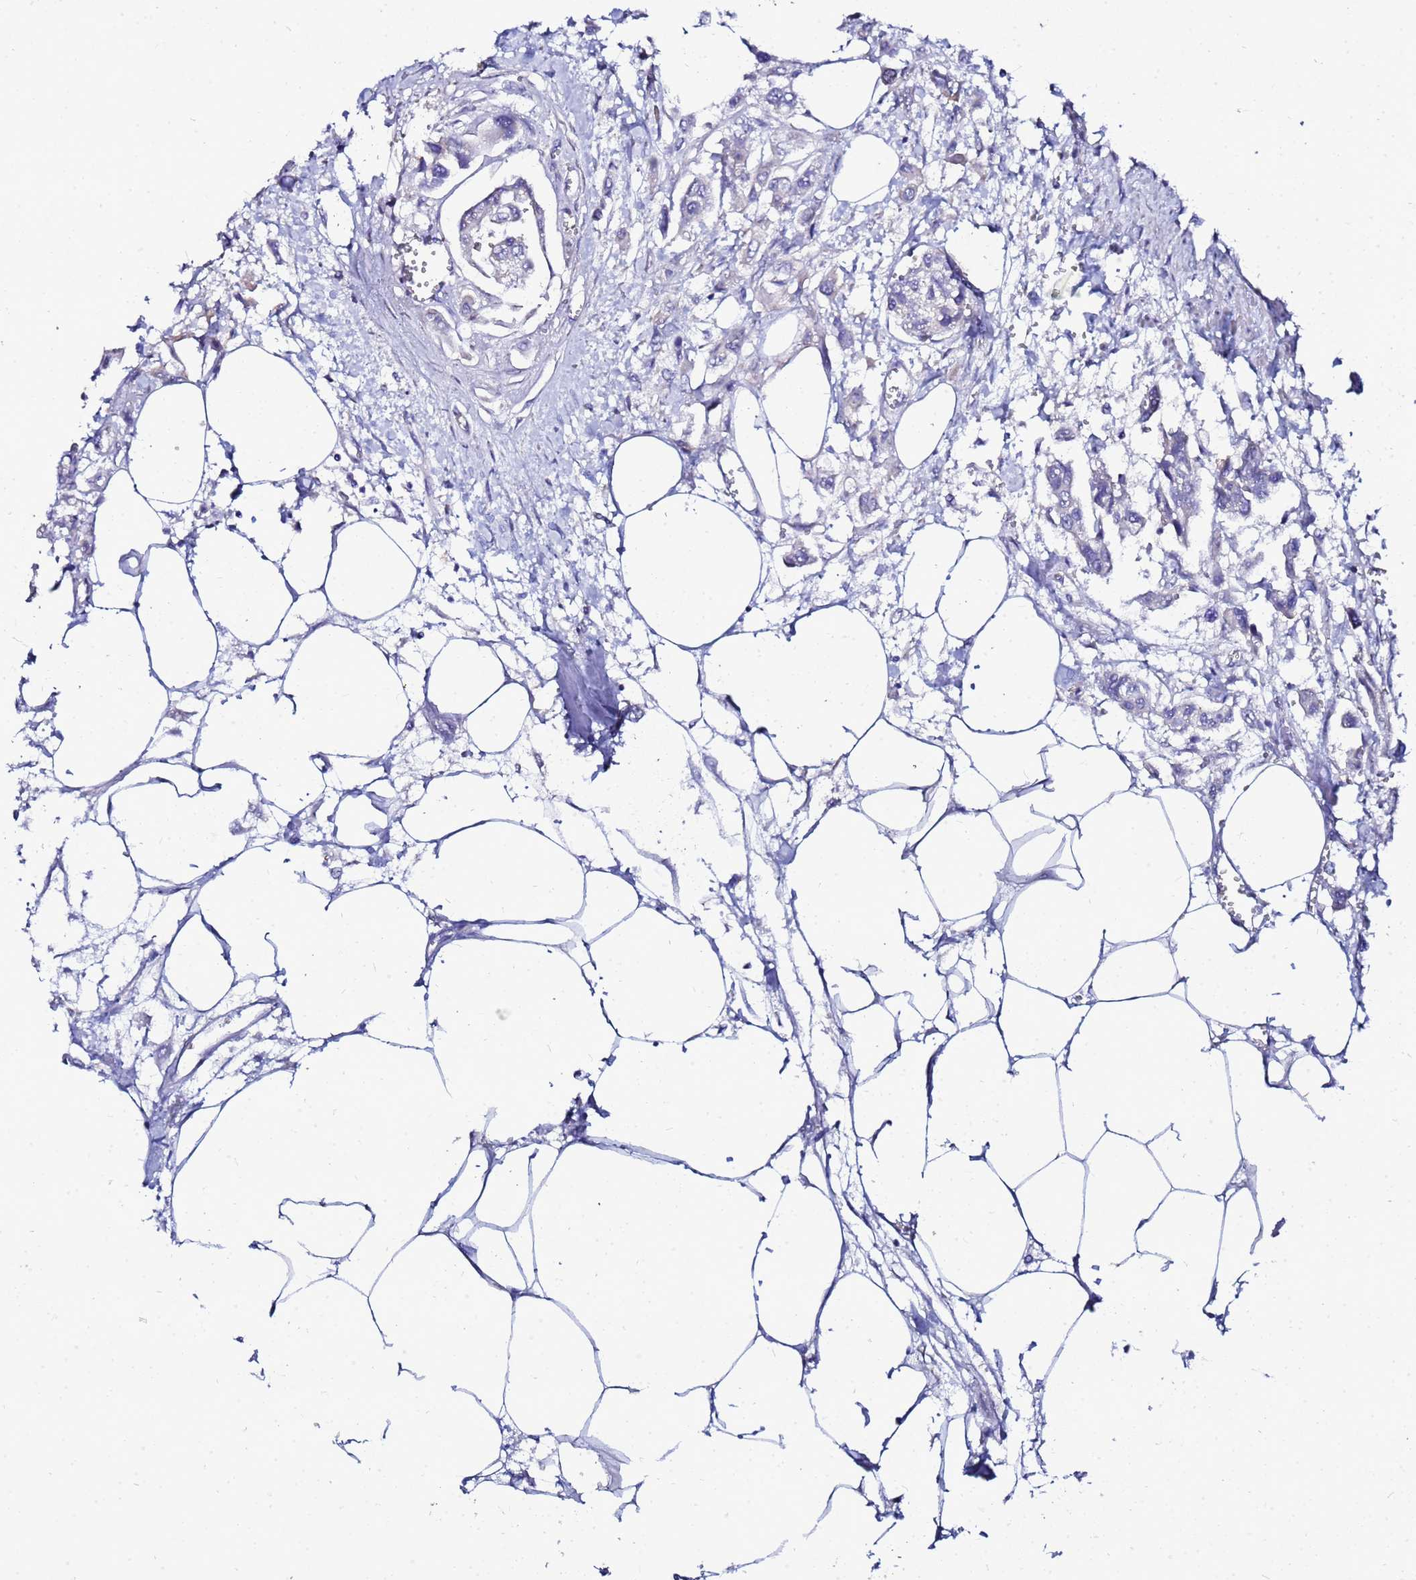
{"staining": {"intensity": "negative", "quantity": "none", "location": "none"}, "tissue": "urothelial cancer", "cell_type": "Tumor cells", "image_type": "cancer", "snomed": [{"axis": "morphology", "description": "Urothelial carcinoma, High grade"}, {"axis": "topography", "description": "Urinary bladder"}], "caption": "Urothelial cancer stained for a protein using immunohistochemistry reveals no expression tumor cells.", "gene": "FAHD2A", "patient": {"sex": "male", "age": 67}}